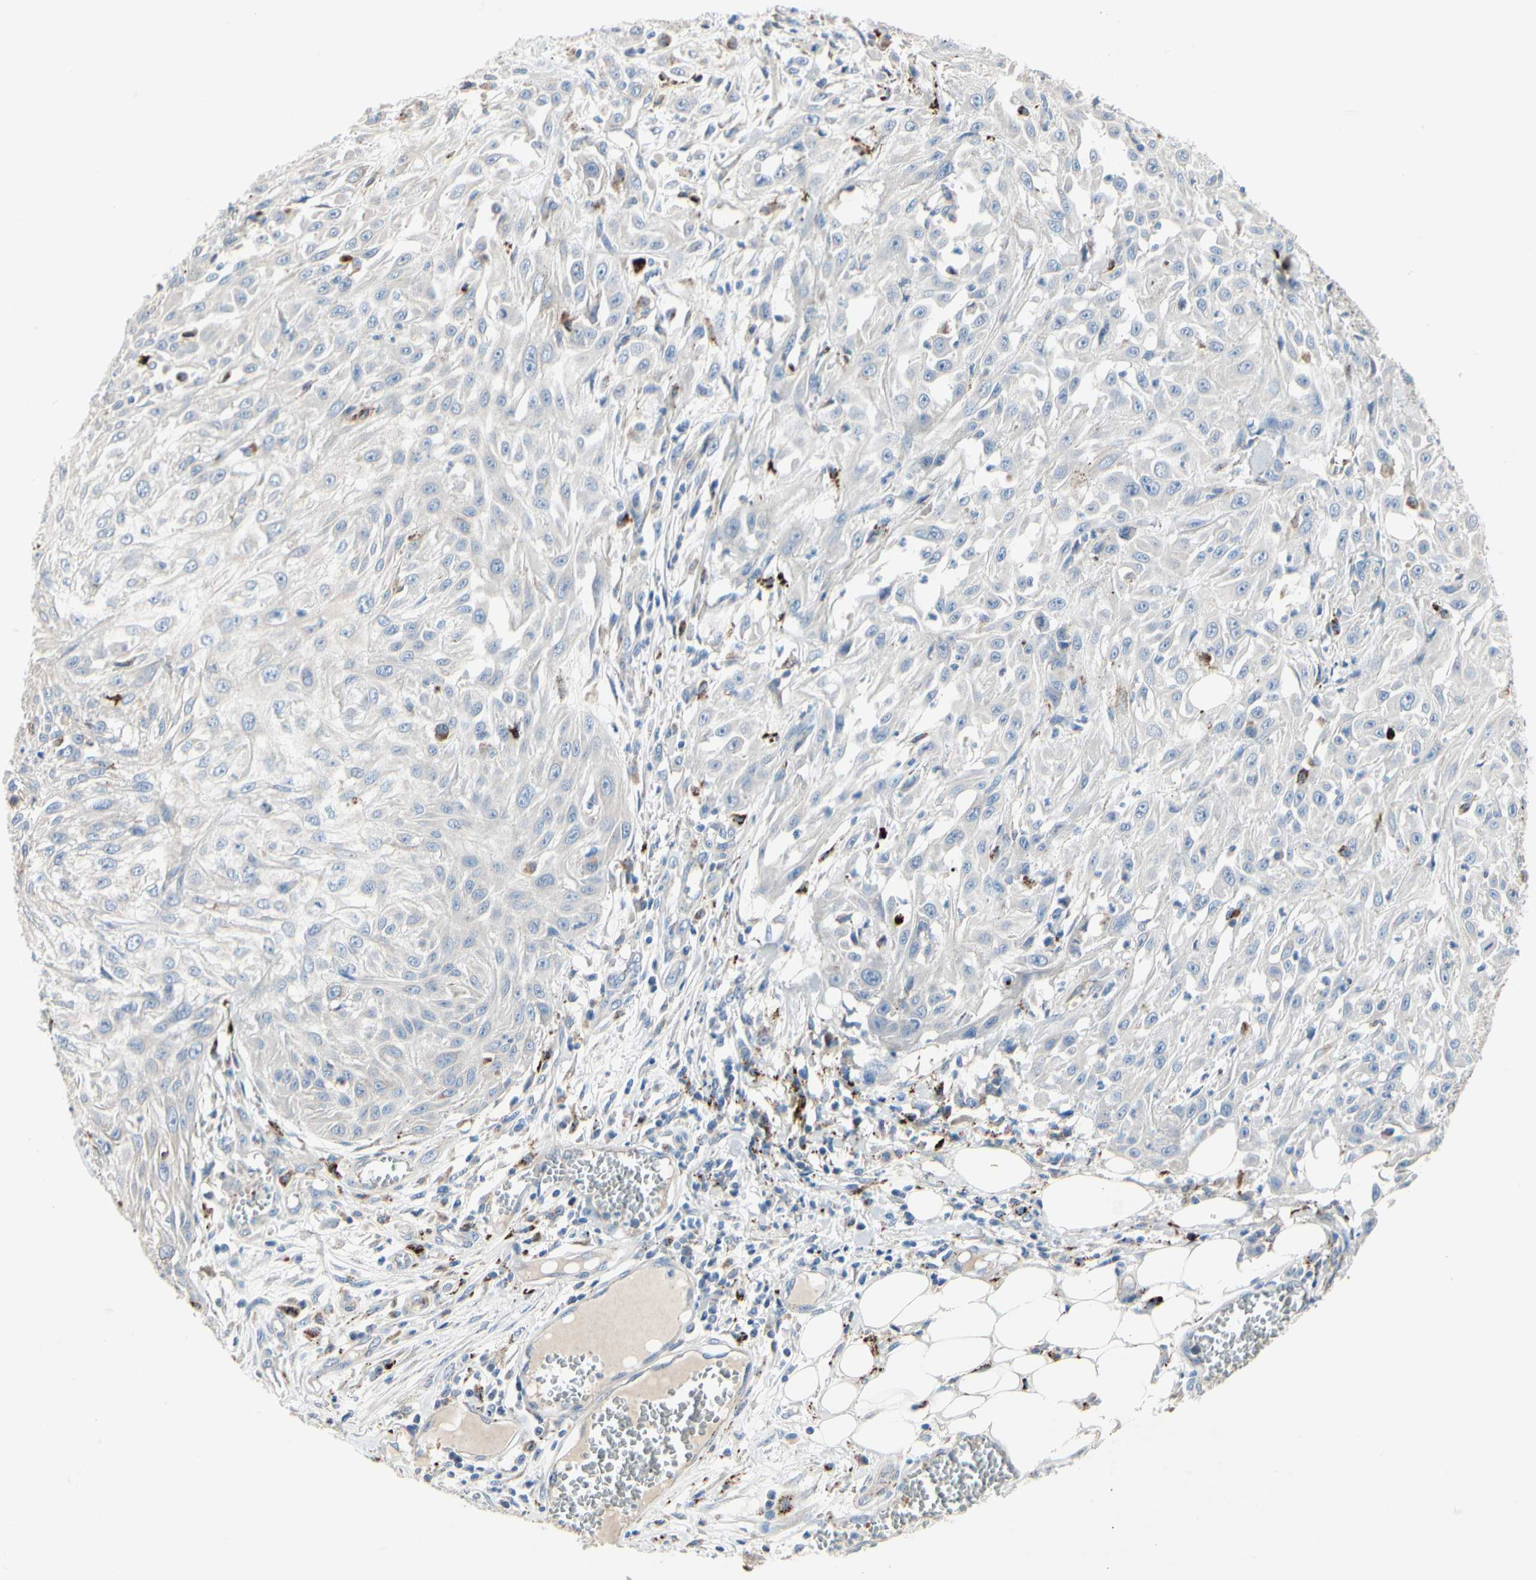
{"staining": {"intensity": "negative", "quantity": "none", "location": "none"}, "tissue": "skin cancer", "cell_type": "Tumor cells", "image_type": "cancer", "snomed": [{"axis": "morphology", "description": "Squamous cell carcinoma, NOS"}, {"axis": "topography", "description": "Skin"}], "caption": "An IHC photomicrograph of squamous cell carcinoma (skin) is shown. There is no staining in tumor cells of squamous cell carcinoma (skin). (DAB immunohistochemistry (IHC) with hematoxylin counter stain).", "gene": "RETSAT", "patient": {"sex": "male", "age": 75}}